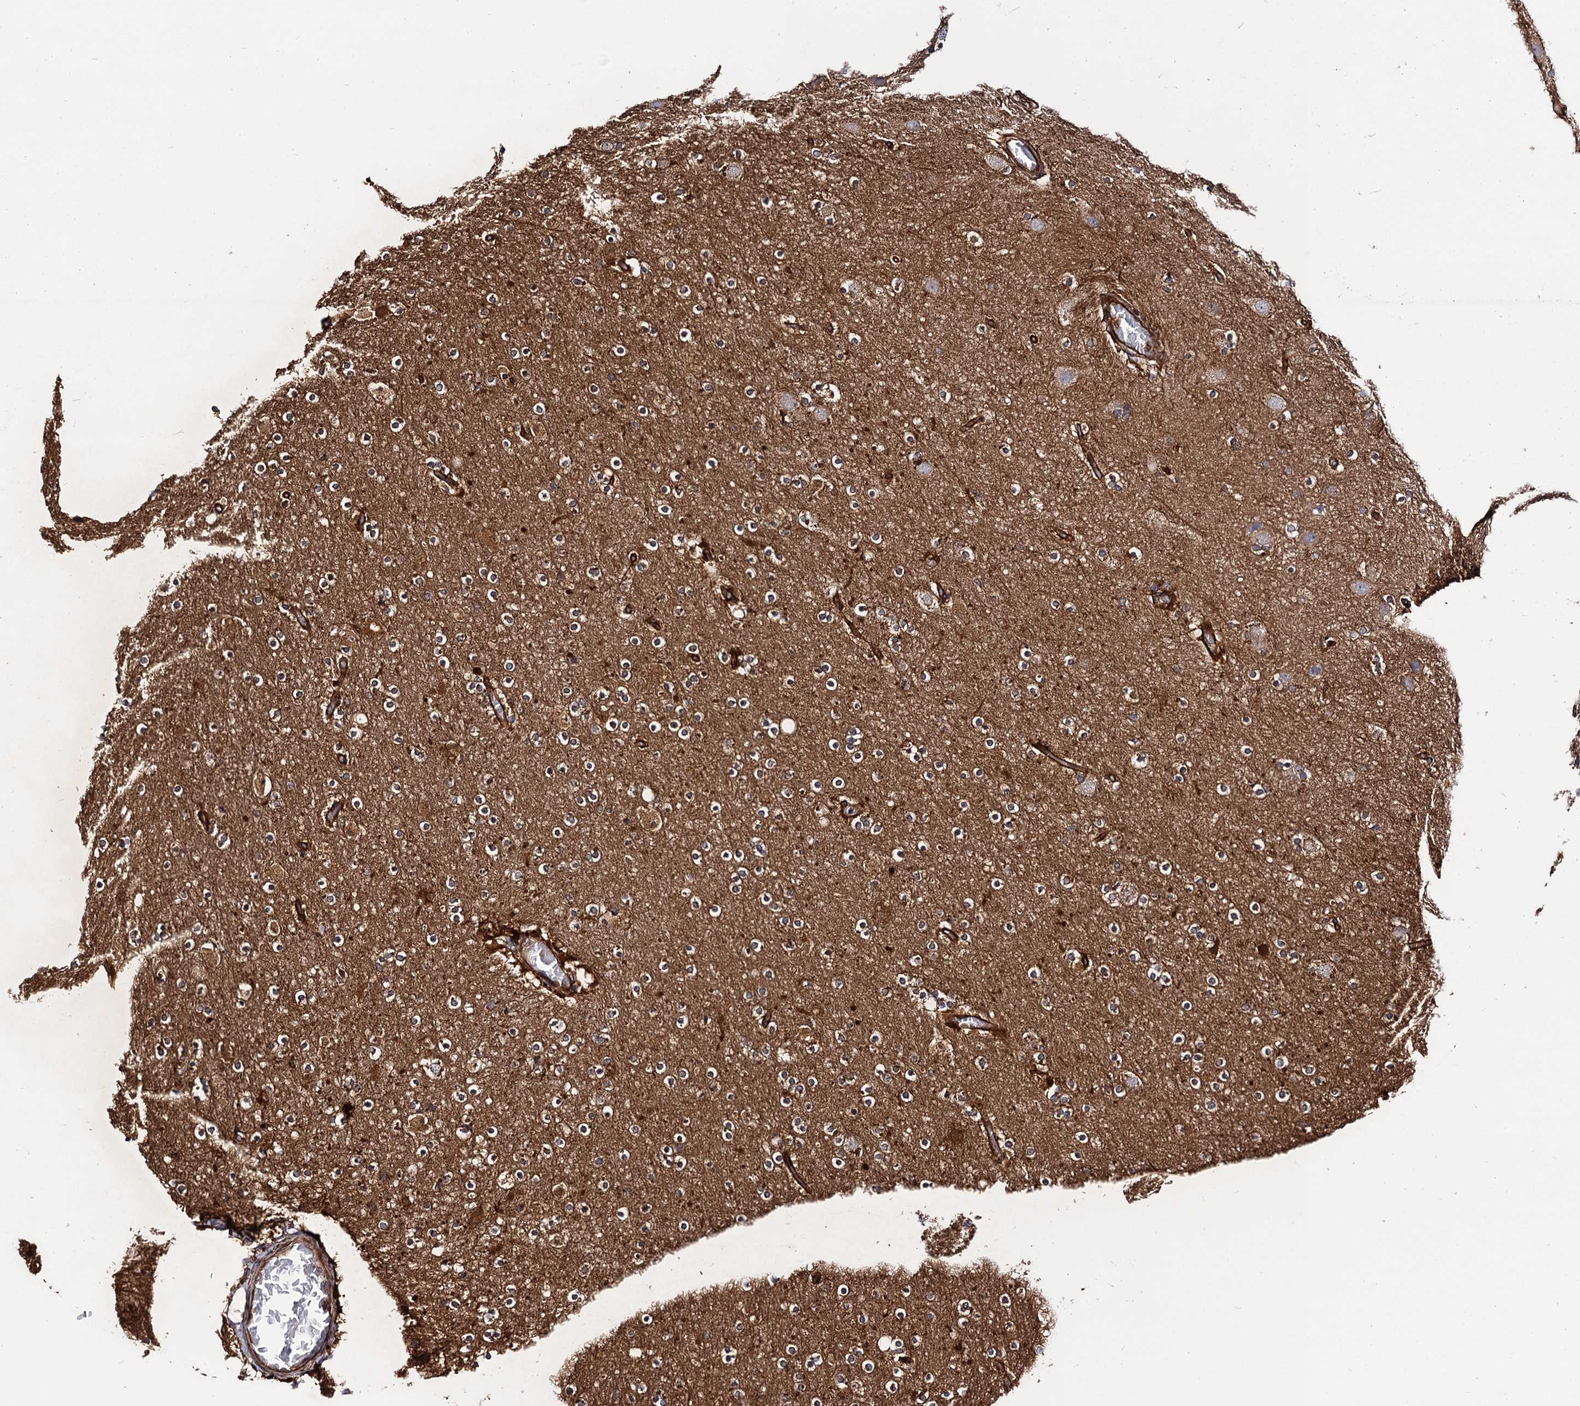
{"staining": {"intensity": "strong", "quantity": ">75%", "location": "cytoplasmic/membranous"}, "tissue": "cerebral cortex", "cell_type": "Endothelial cells", "image_type": "normal", "snomed": [{"axis": "morphology", "description": "Normal tissue, NOS"}, {"axis": "topography", "description": "Cerebral cortex"}], "caption": "Brown immunohistochemical staining in normal human cerebral cortex shows strong cytoplasmic/membranous positivity in about >75% of endothelial cells.", "gene": "CIP2A", "patient": {"sex": "male", "age": 57}}